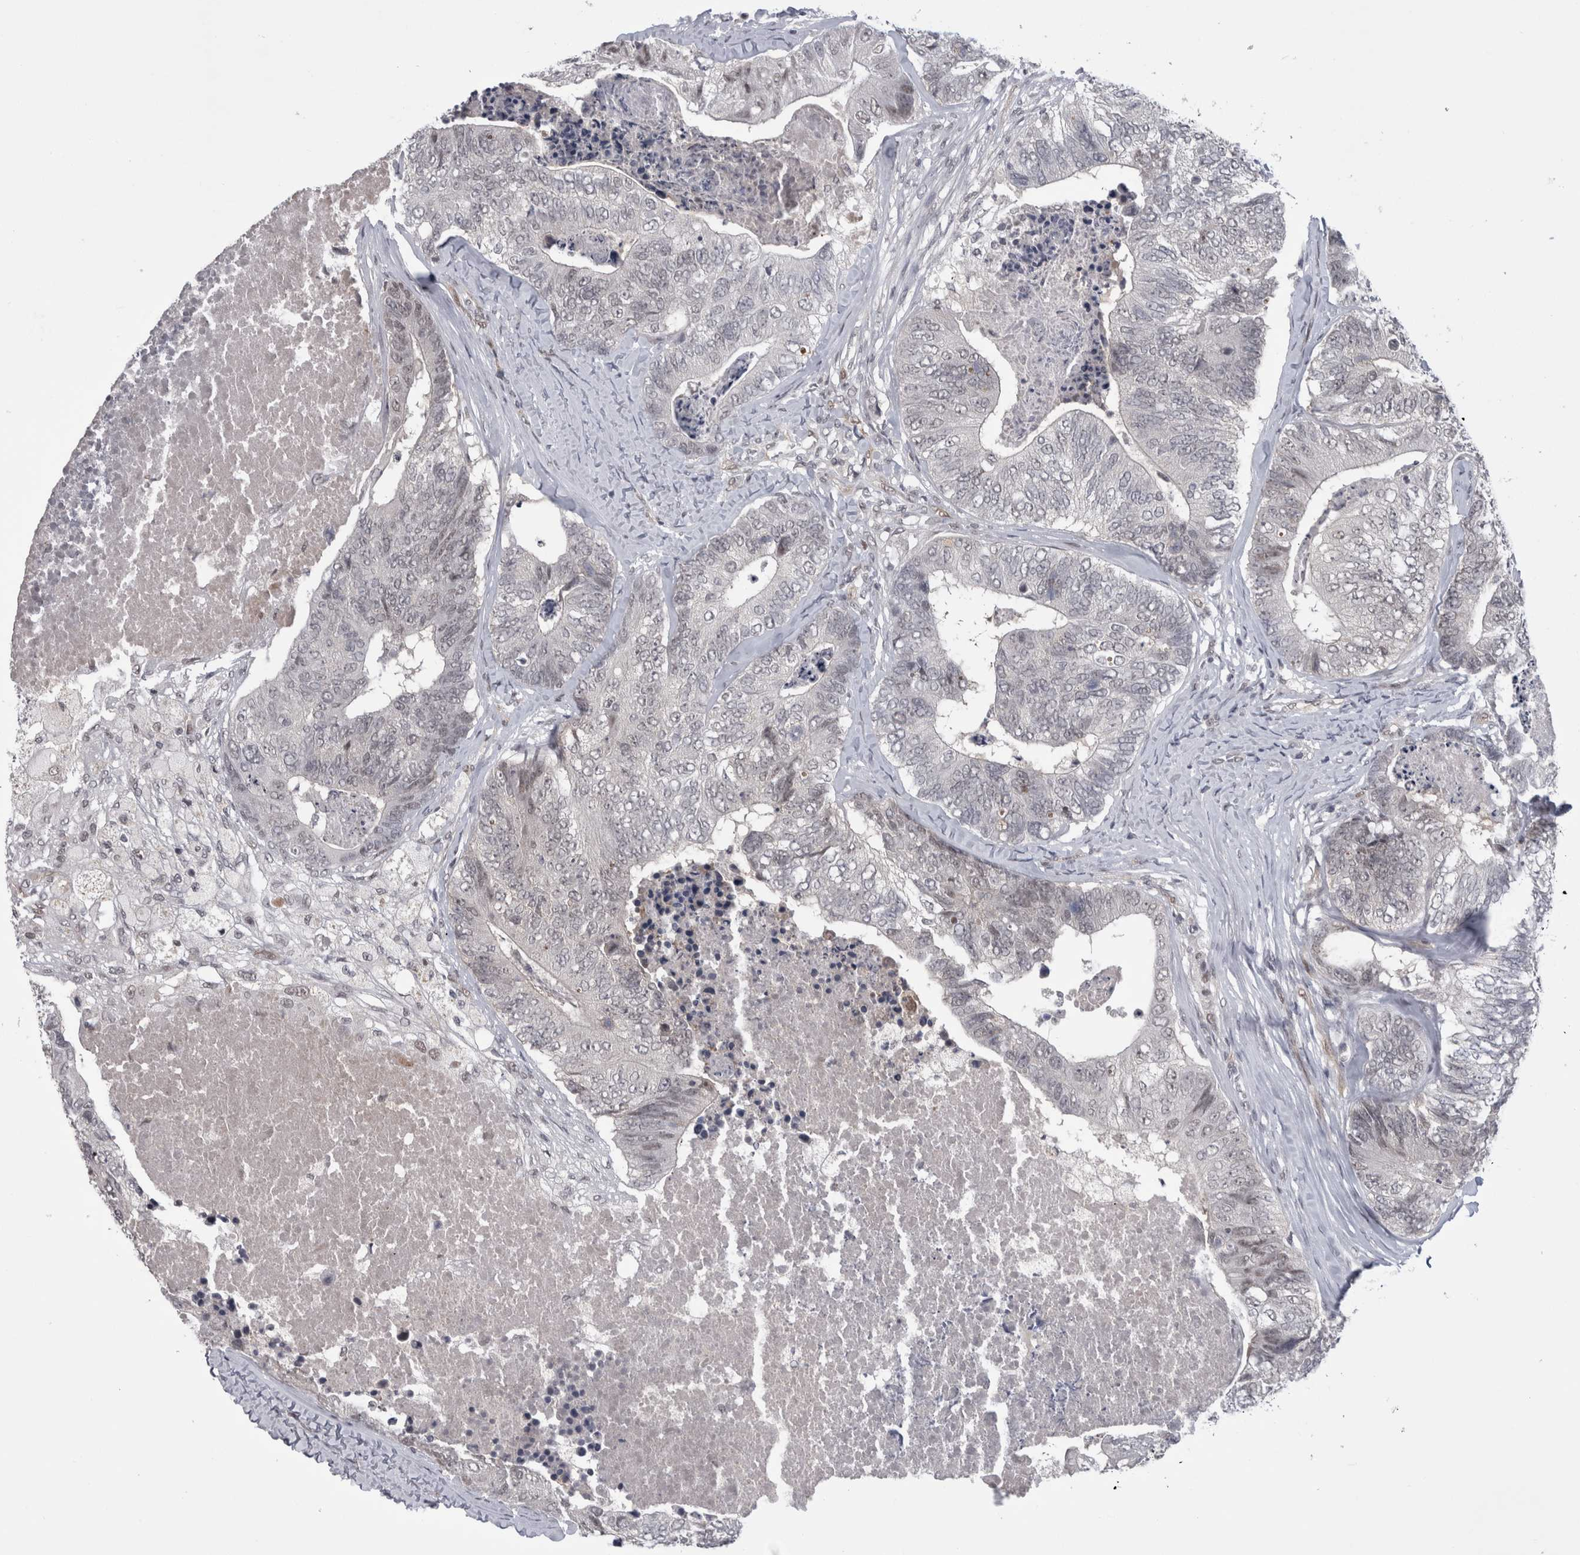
{"staining": {"intensity": "negative", "quantity": "none", "location": "none"}, "tissue": "colorectal cancer", "cell_type": "Tumor cells", "image_type": "cancer", "snomed": [{"axis": "morphology", "description": "Adenocarcinoma, NOS"}, {"axis": "topography", "description": "Colon"}], "caption": "This histopathology image is of colorectal cancer (adenocarcinoma) stained with IHC to label a protein in brown with the nuclei are counter-stained blue. There is no positivity in tumor cells. (DAB IHC visualized using brightfield microscopy, high magnification).", "gene": "PSMB2", "patient": {"sex": "female", "age": 67}}